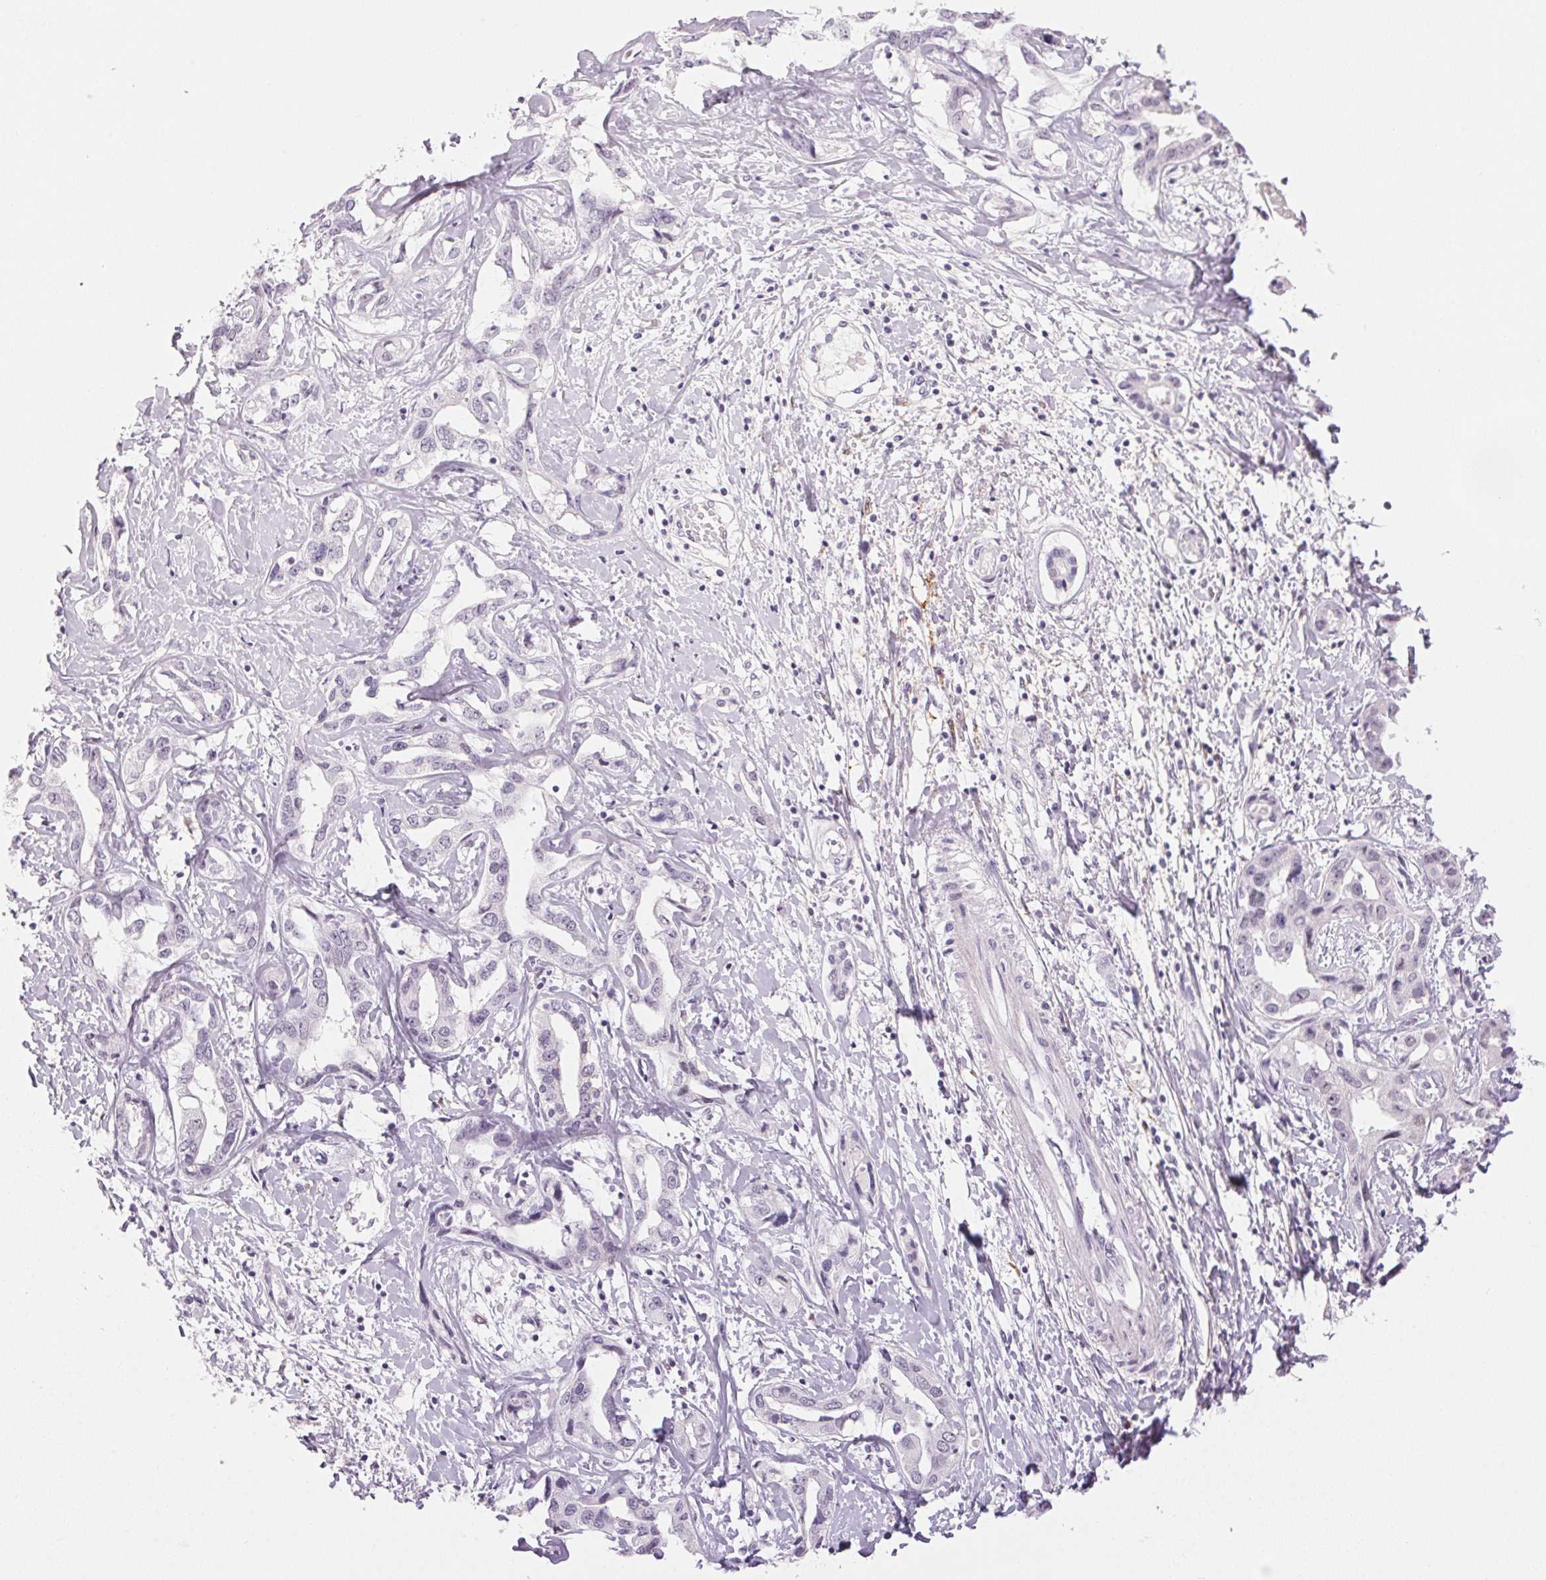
{"staining": {"intensity": "negative", "quantity": "none", "location": "none"}, "tissue": "liver cancer", "cell_type": "Tumor cells", "image_type": "cancer", "snomed": [{"axis": "morphology", "description": "Cholangiocarcinoma"}, {"axis": "topography", "description": "Liver"}], "caption": "Immunohistochemistry (IHC) of liver cancer (cholangiocarcinoma) displays no staining in tumor cells.", "gene": "CADPS", "patient": {"sex": "male", "age": 59}}